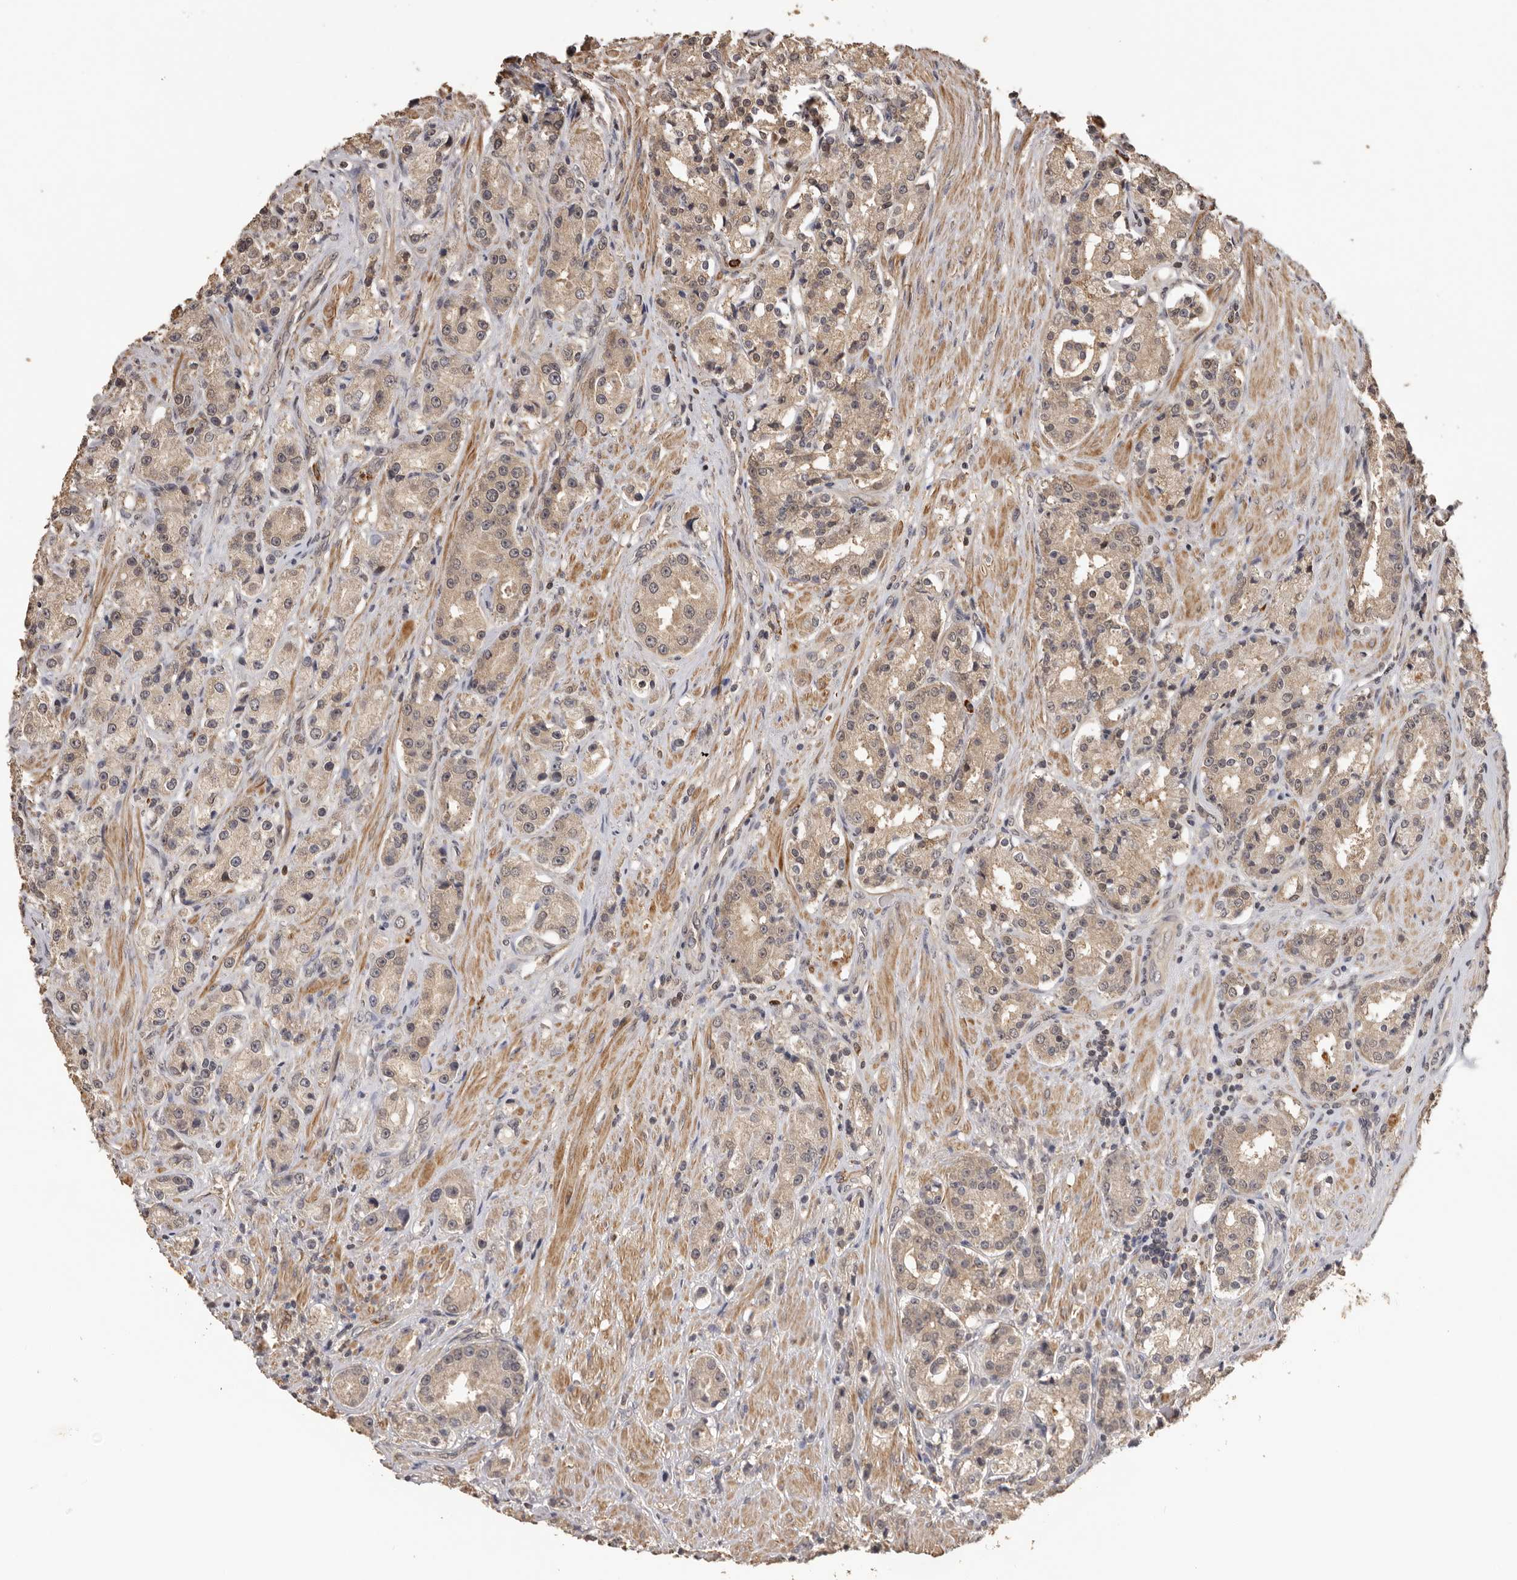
{"staining": {"intensity": "weak", "quantity": ">75%", "location": "cytoplasmic/membranous,nuclear"}, "tissue": "prostate cancer", "cell_type": "Tumor cells", "image_type": "cancer", "snomed": [{"axis": "morphology", "description": "Adenocarcinoma, High grade"}, {"axis": "topography", "description": "Prostate"}], "caption": "Prostate cancer (high-grade adenocarcinoma) stained with immunohistochemistry (IHC) displays weak cytoplasmic/membranous and nuclear staining in about >75% of tumor cells.", "gene": "KIF2B", "patient": {"sex": "male", "age": 60}}